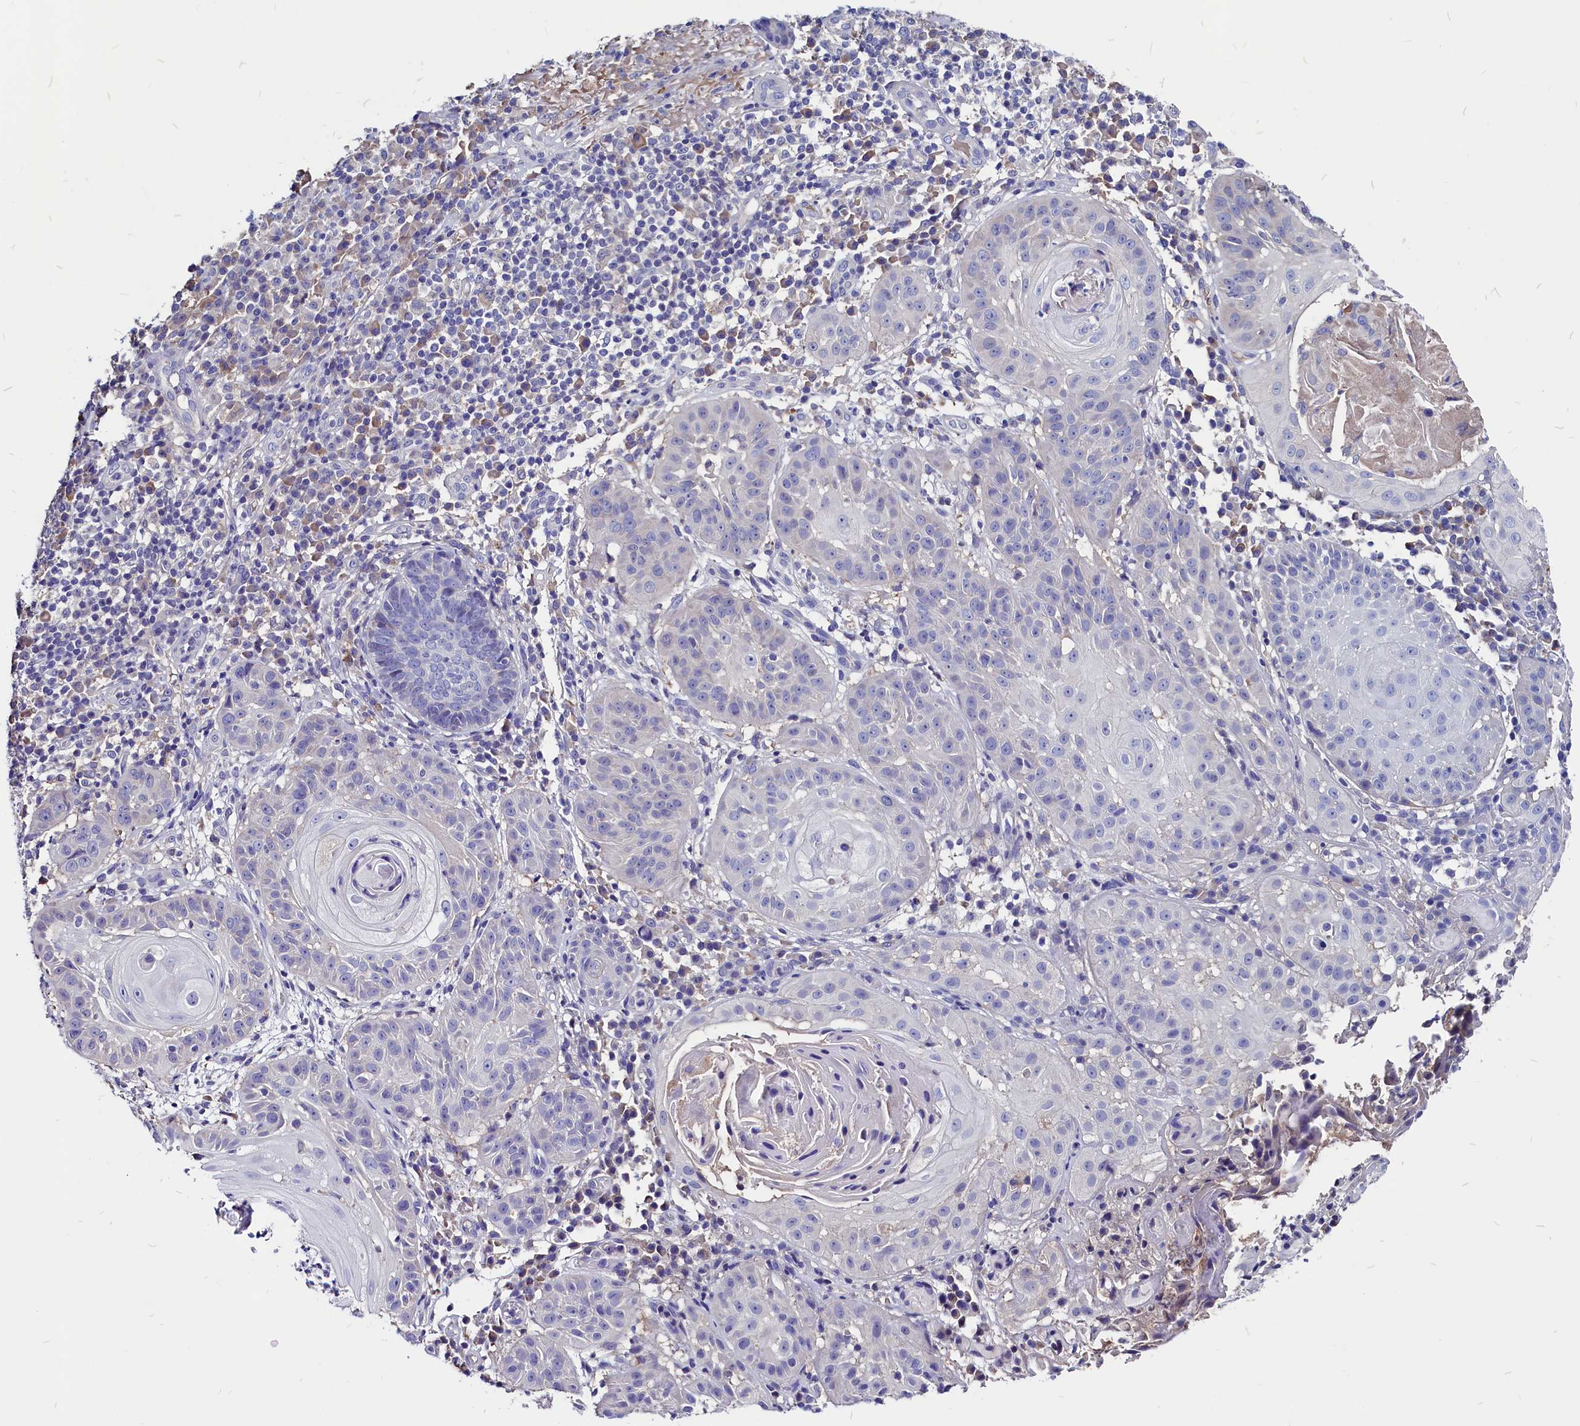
{"staining": {"intensity": "negative", "quantity": "none", "location": "none"}, "tissue": "skin cancer", "cell_type": "Tumor cells", "image_type": "cancer", "snomed": [{"axis": "morphology", "description": "Normal tissue, NOS"}, {"axis": "morphology", "description": "Basal cell carcinoma"}, {"axis": "topography", "description": "Skin"}], "caption": "IHC micrograph of human skin cancer stained for a protein (brown), which shows no staining in tumor cells. (DAB immunohistochemistry (IHC), high magnification).", "gene": "CCBE1", "patient": {"sex": "male", "age": 93}}